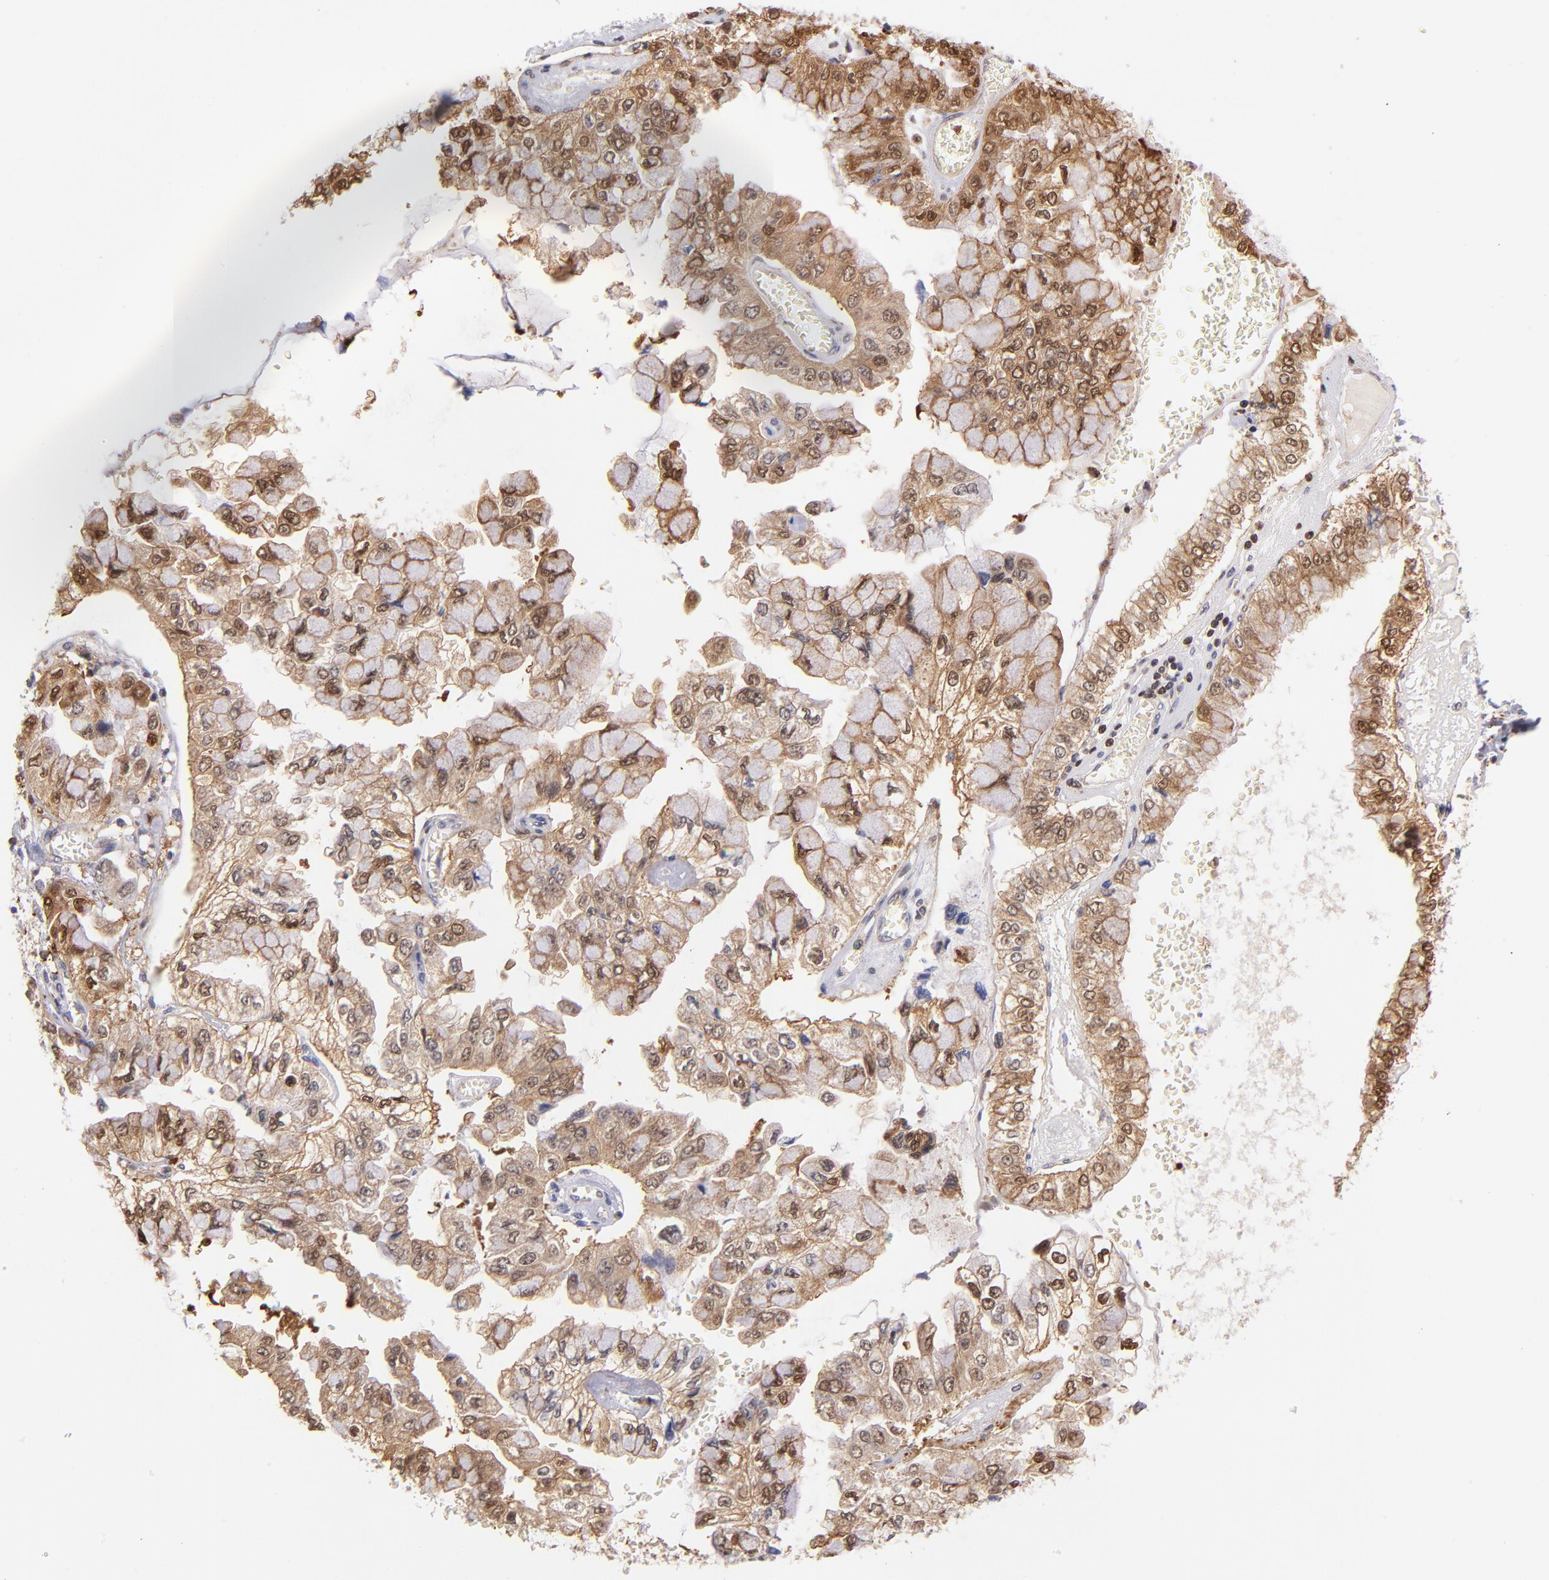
{"staining": {"intensity": "moderate", "quantity": ">75%", "location": "cytoplasmic/membranous,nuclear"}, "tissue": "liver cancer", "cell_type": "Tumor cells", "image_type": "cancer", "snomed": [{"axis": "morphology", "description": "Cholangiocarcinoma"}, {"axis": "topography", "description": "Liver"}], "caption": "Protein staining of liver cholangiocarcinoma tissue demonstrates moderate cytoplasmic/membranous and nuclear positivity in approximately >75% of tumor cells.", "gene": "YWHAB", "patient": {"sex": "female", "age": 79}}